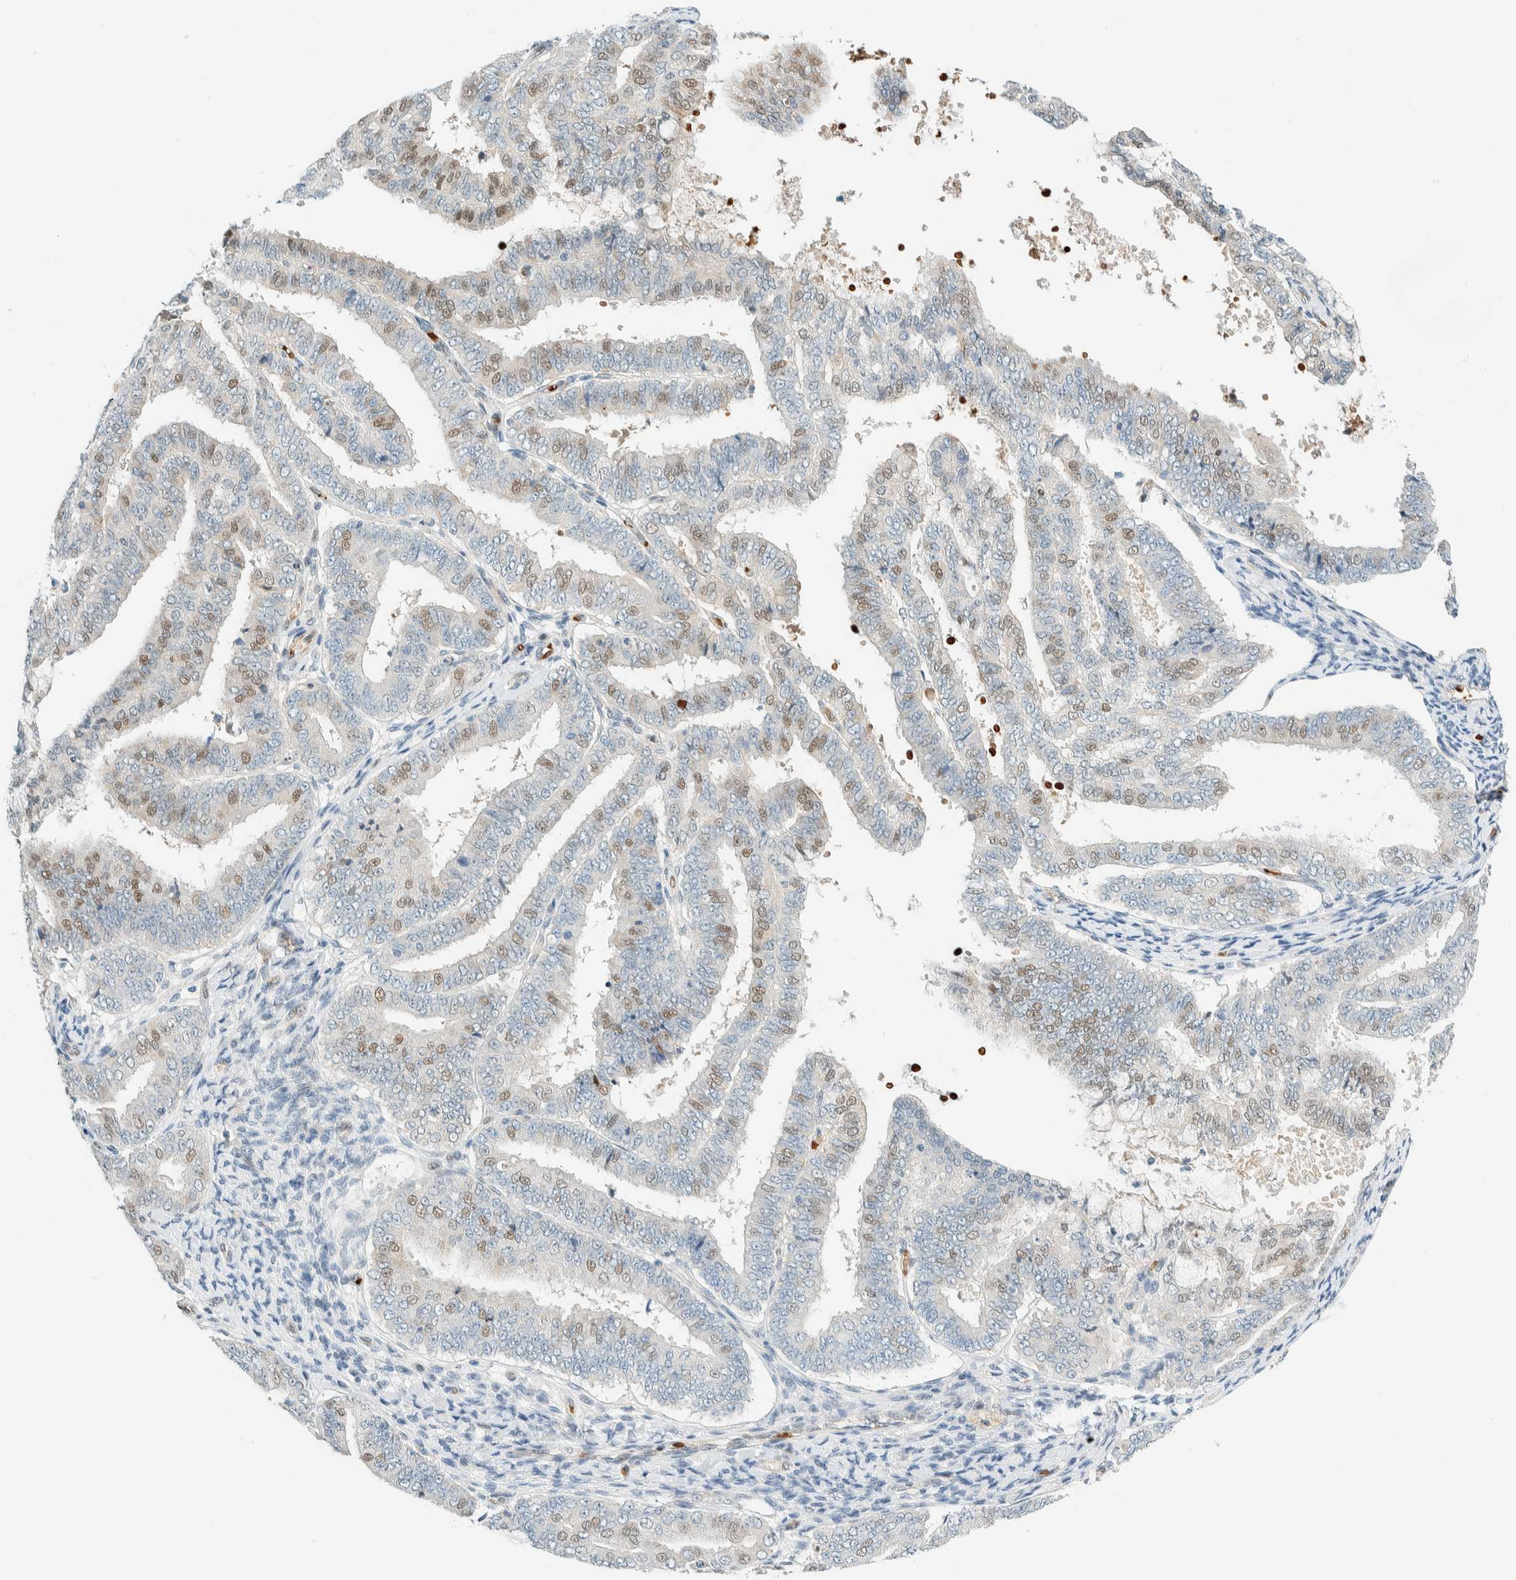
{"staining": {"intensity": "weak", "quantity": "25%-75%", "location": "nuclear"}, "tissue": "endometrial cancer", "cell_type": "Tumor cells", "image_type": "cancer", "snomed": [{"axis": "morphology", "description": "Adenocarcinoma, NOS"}, {"axis": "topography", "description": "Endometrium"}], "caption": "Immunohistochemical staining of endometrial cancer exhibits low levels of weak nuclear staining in about 25%-75% of tumor cells.", "gene": "TSTD2", "patient": {"sex": "female", "age": 63}}